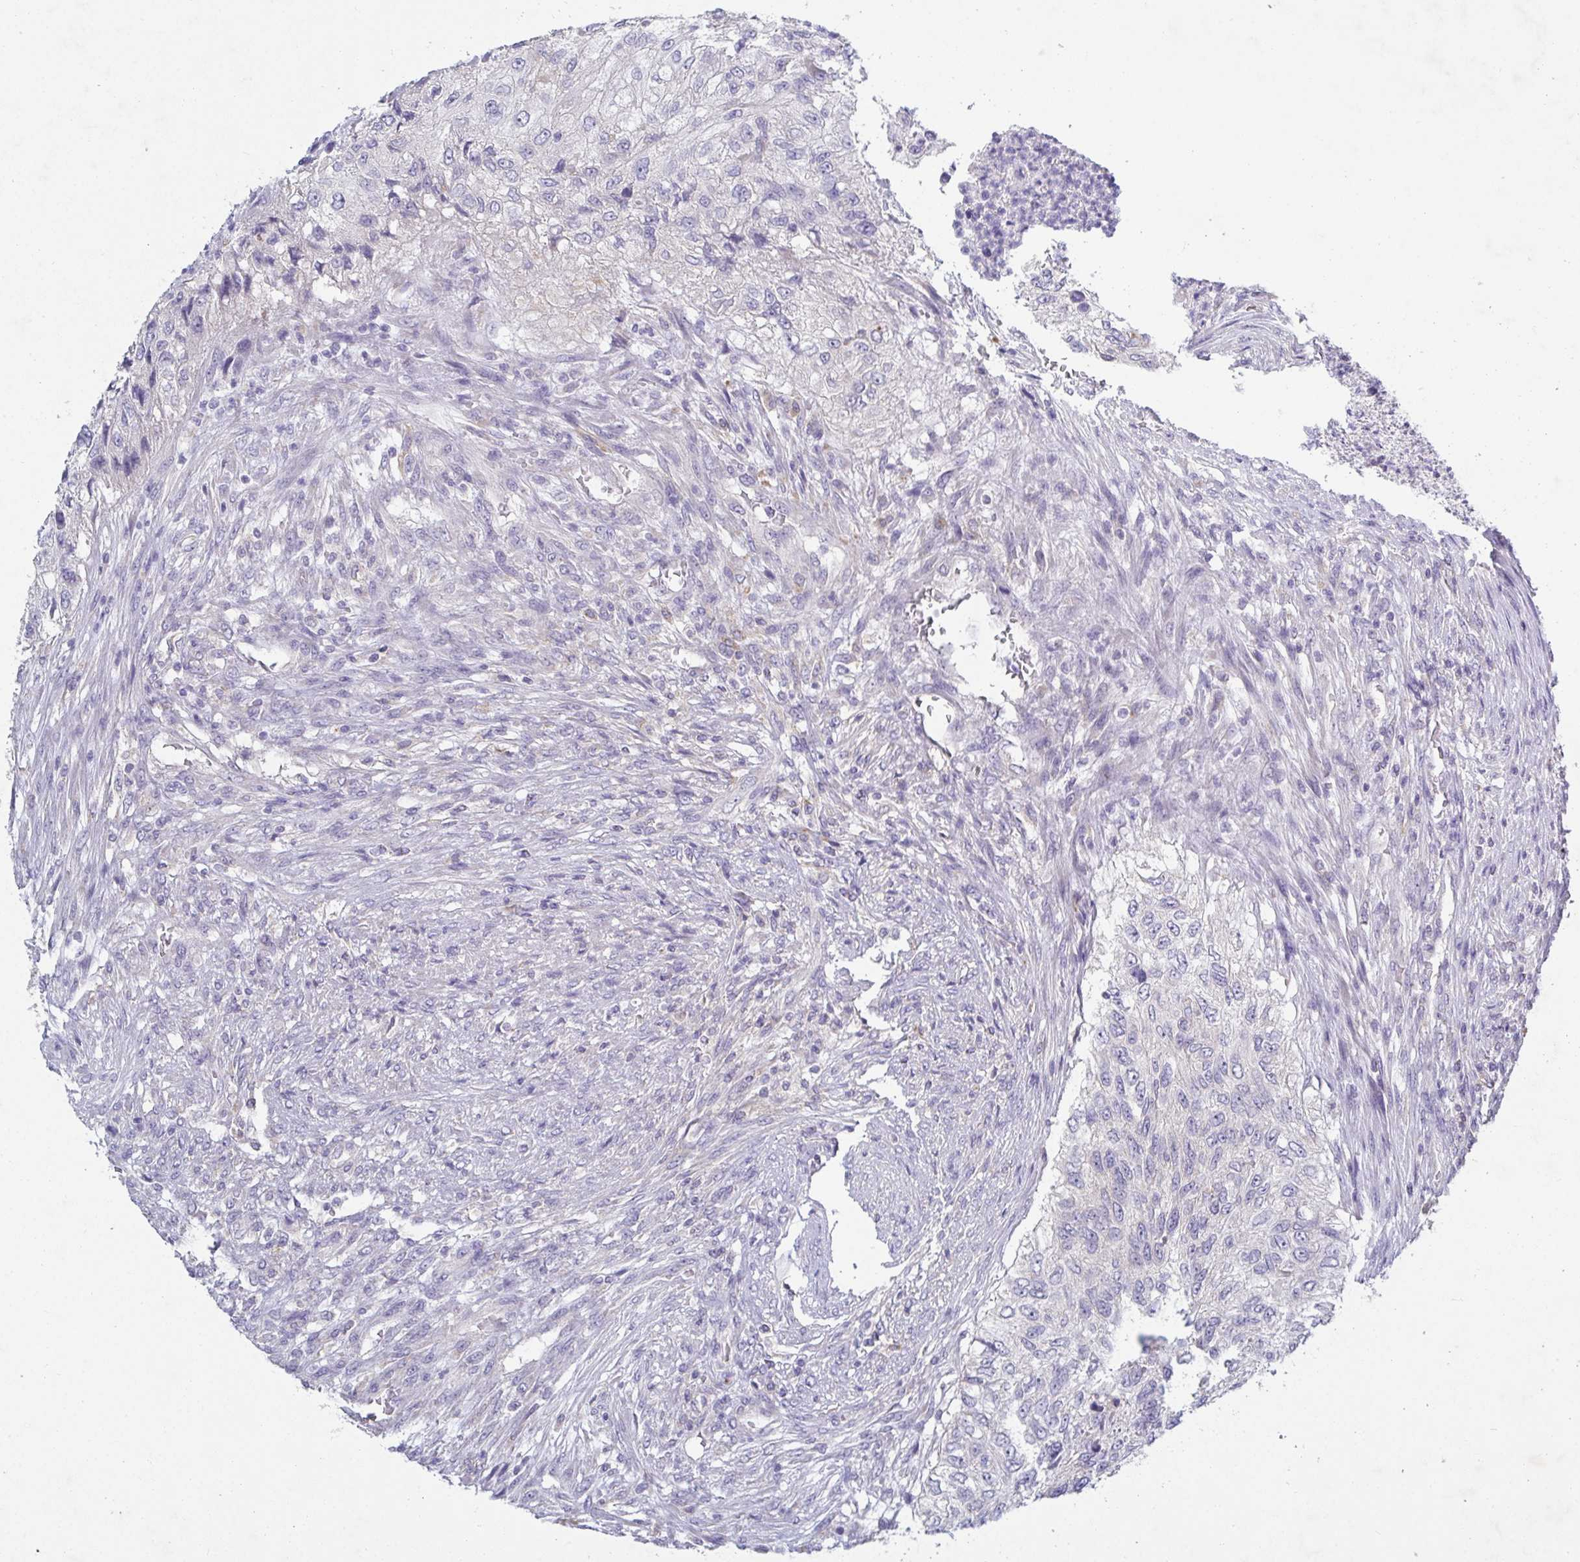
{"staining": {"intensity": "negative", "quantity": "none", "location": "none"}, "tissue": "urothelial cancer", "cell_type": "Tumor cells", "image_type": "cancer", "snomed": [{"axis": "morphology", "description": "Urothelial carcinoma, High grade"}, {"axis": "topography", "description": "Urinary bladder"}], "caption": "High-grade urothelial carcinoma stained for a protein using immunohistochemistry (IHC) exhibits no staining tumor cells.", "gene": "GALNT13", "patient": {"sex": "female", "age": 60}}